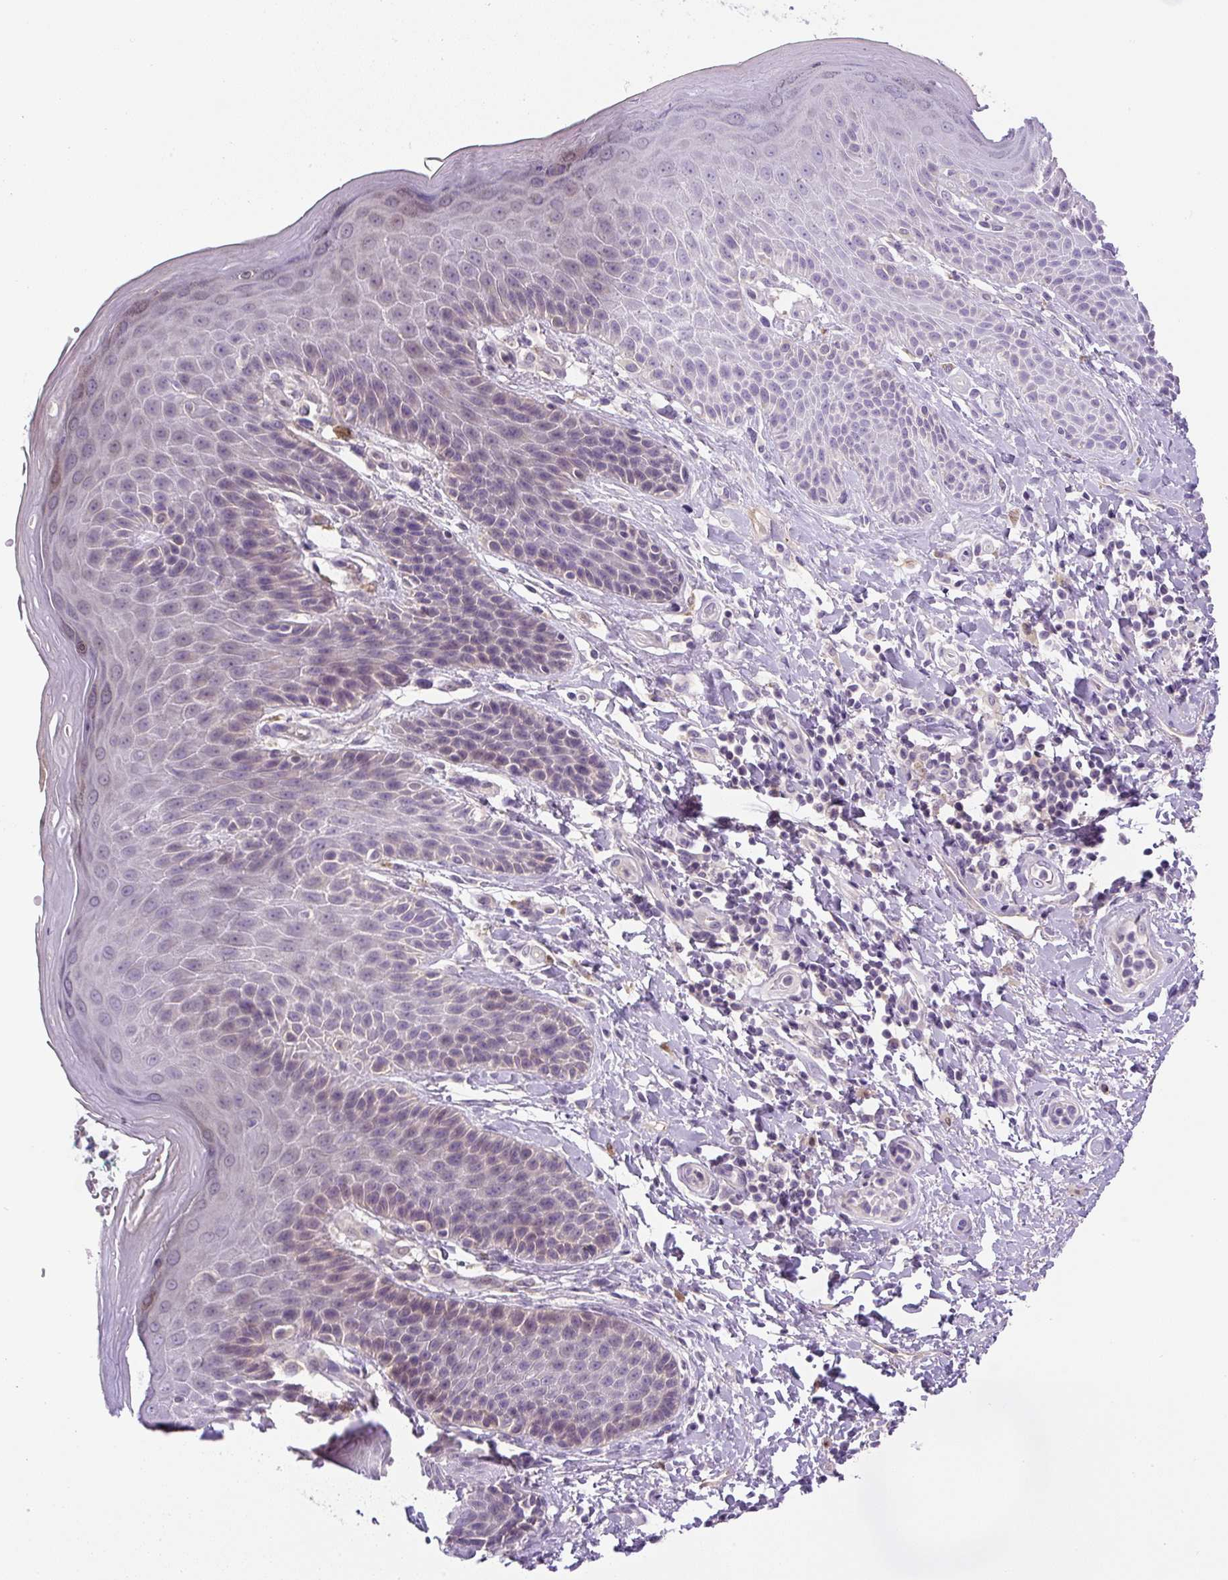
{"staining": {"intensity": "negative", "quantity": "none", "location": "none"}, "tissue": "skin", "cell_type": "Epidermal cells", "image_type": "normal", "snomed": [{"axis": "morphology", "description": "Normal tissue, NOS"}, {"axis": "topography", "description": "Peripheral nerve tissue"}], "caption": "Epidermal cells show no significant staining in benign skin. (Stains: DAB (3,3'-diaminobenzidine) immunohistochemistry (IHC) with hematoxylin counter stain, Microscopy: brightfield microscopy at high magnification).", "gene": "UBL3", "patient": {"sex": "male", "age": 51}}